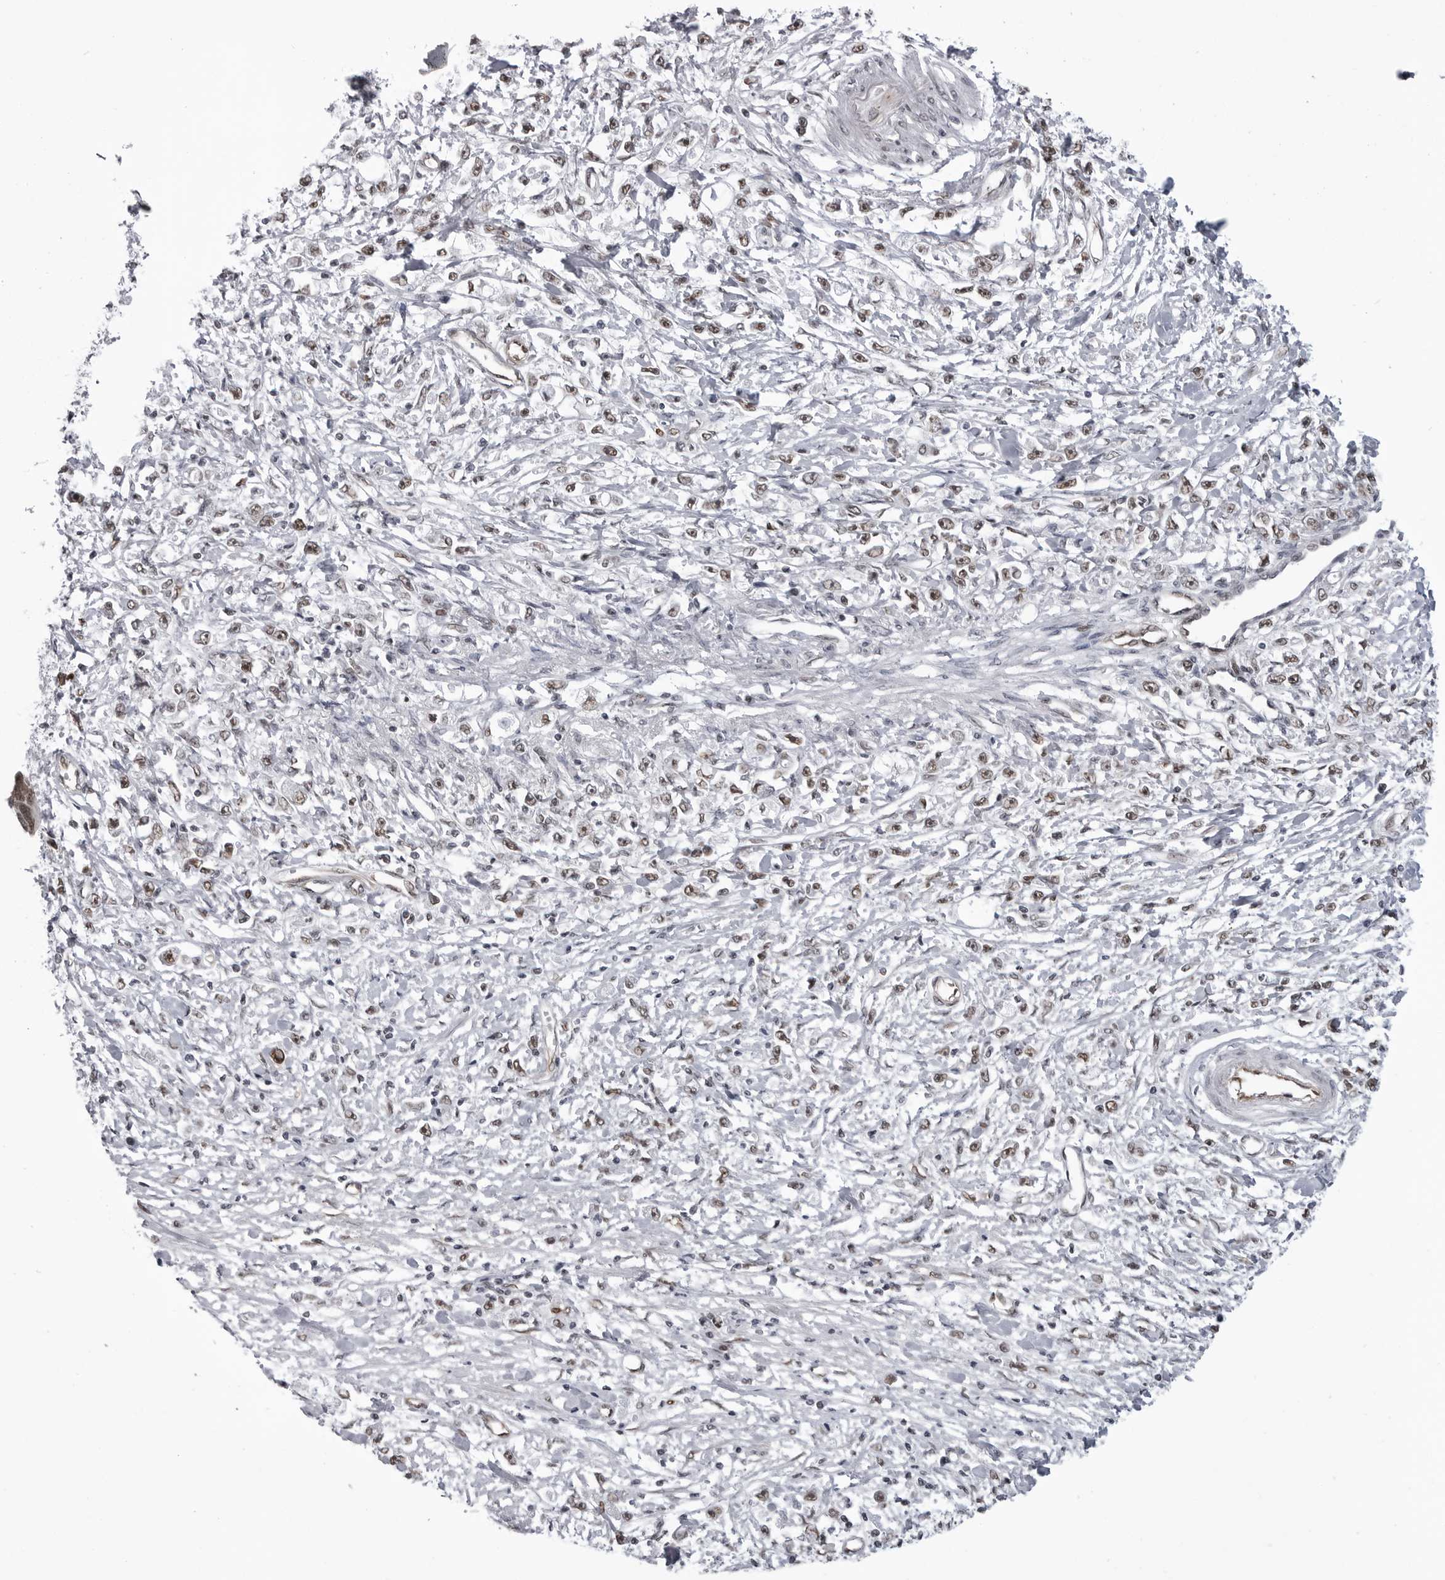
{"staining": {"intensity": "weak", "quantity": ">75%", "location": "nuclear"}, "tissue": "stomach cancer", "cell_type": "Tumor cells", "image_type": "cancer", "snomed": [{"axis": "morphology", "description": "Adenocarcinoma, NOS"}, {"axis": "topography", "description": "Stomach"}], "caption": "IHC histopathology image of neoplastic tissue: stomach adenocarcinoma stained using immunohistochemistry shows low levels of weak protein expression localized specifically in the nuclear of tumor cells, appearing as a nuclear brown color.", "gene": "RNF26", "patient": {"sex": "female", "age": 59}}